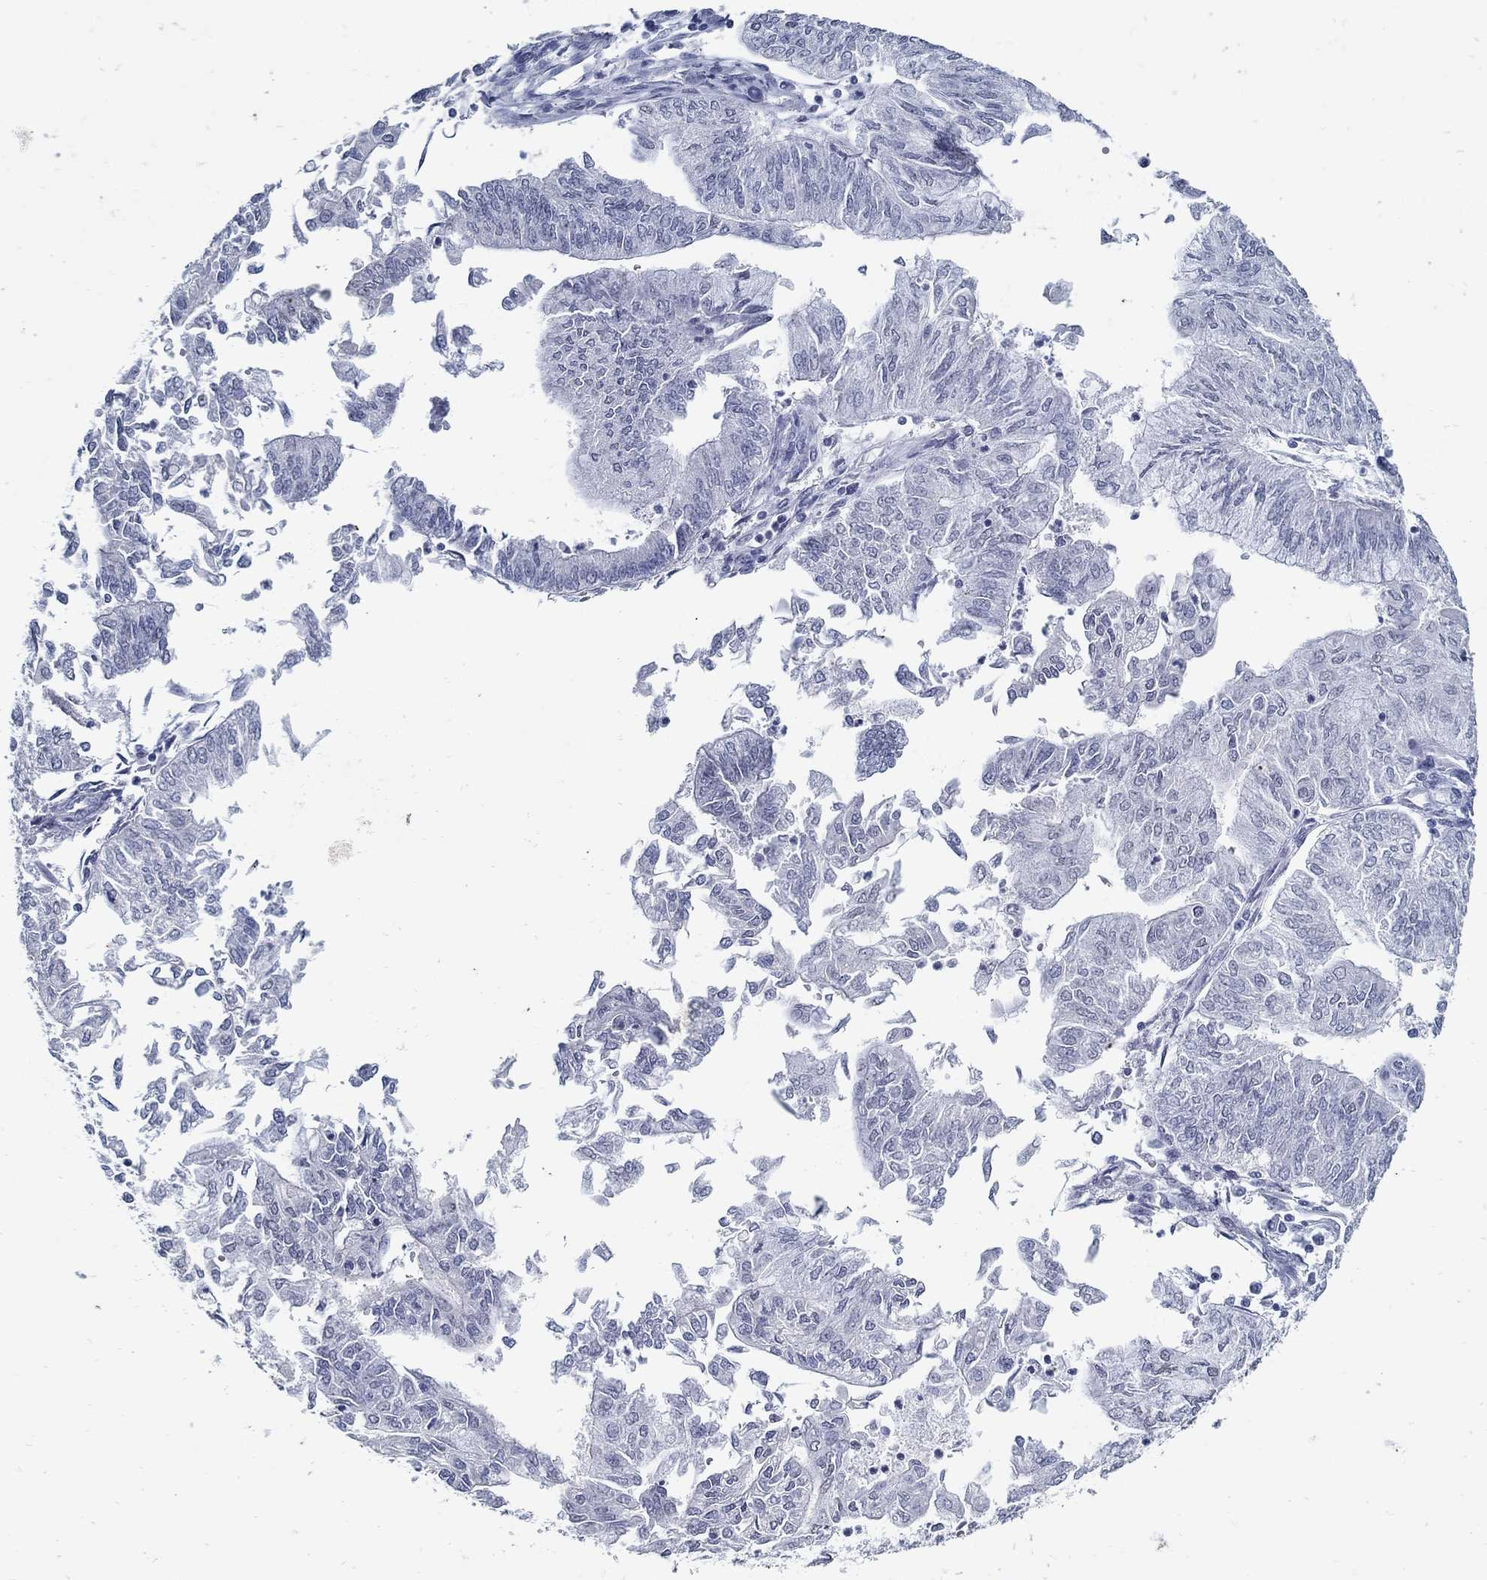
{"staining": {"intensity": "negative", "quantity": "none", "location": "none"}, "tissue": "endometrial cancer", "cell_type": "Tumor cells", "image_type": "cancer", "snomed": [{"axis": "morphology", "description": "Adenocarcinoma, NOS"}, {"axis": "topography", "description": "Endometrium"}], "caption": "A high-resolution photomicrograph shows immunohistochemistry staining of endometrial cancer (adenocarcinoma), which reveals no significant positivity in tumor cells. Nuclei are stained in blue.", "gene": "USP29", "patient": {"sex": "female", "age": 59}}